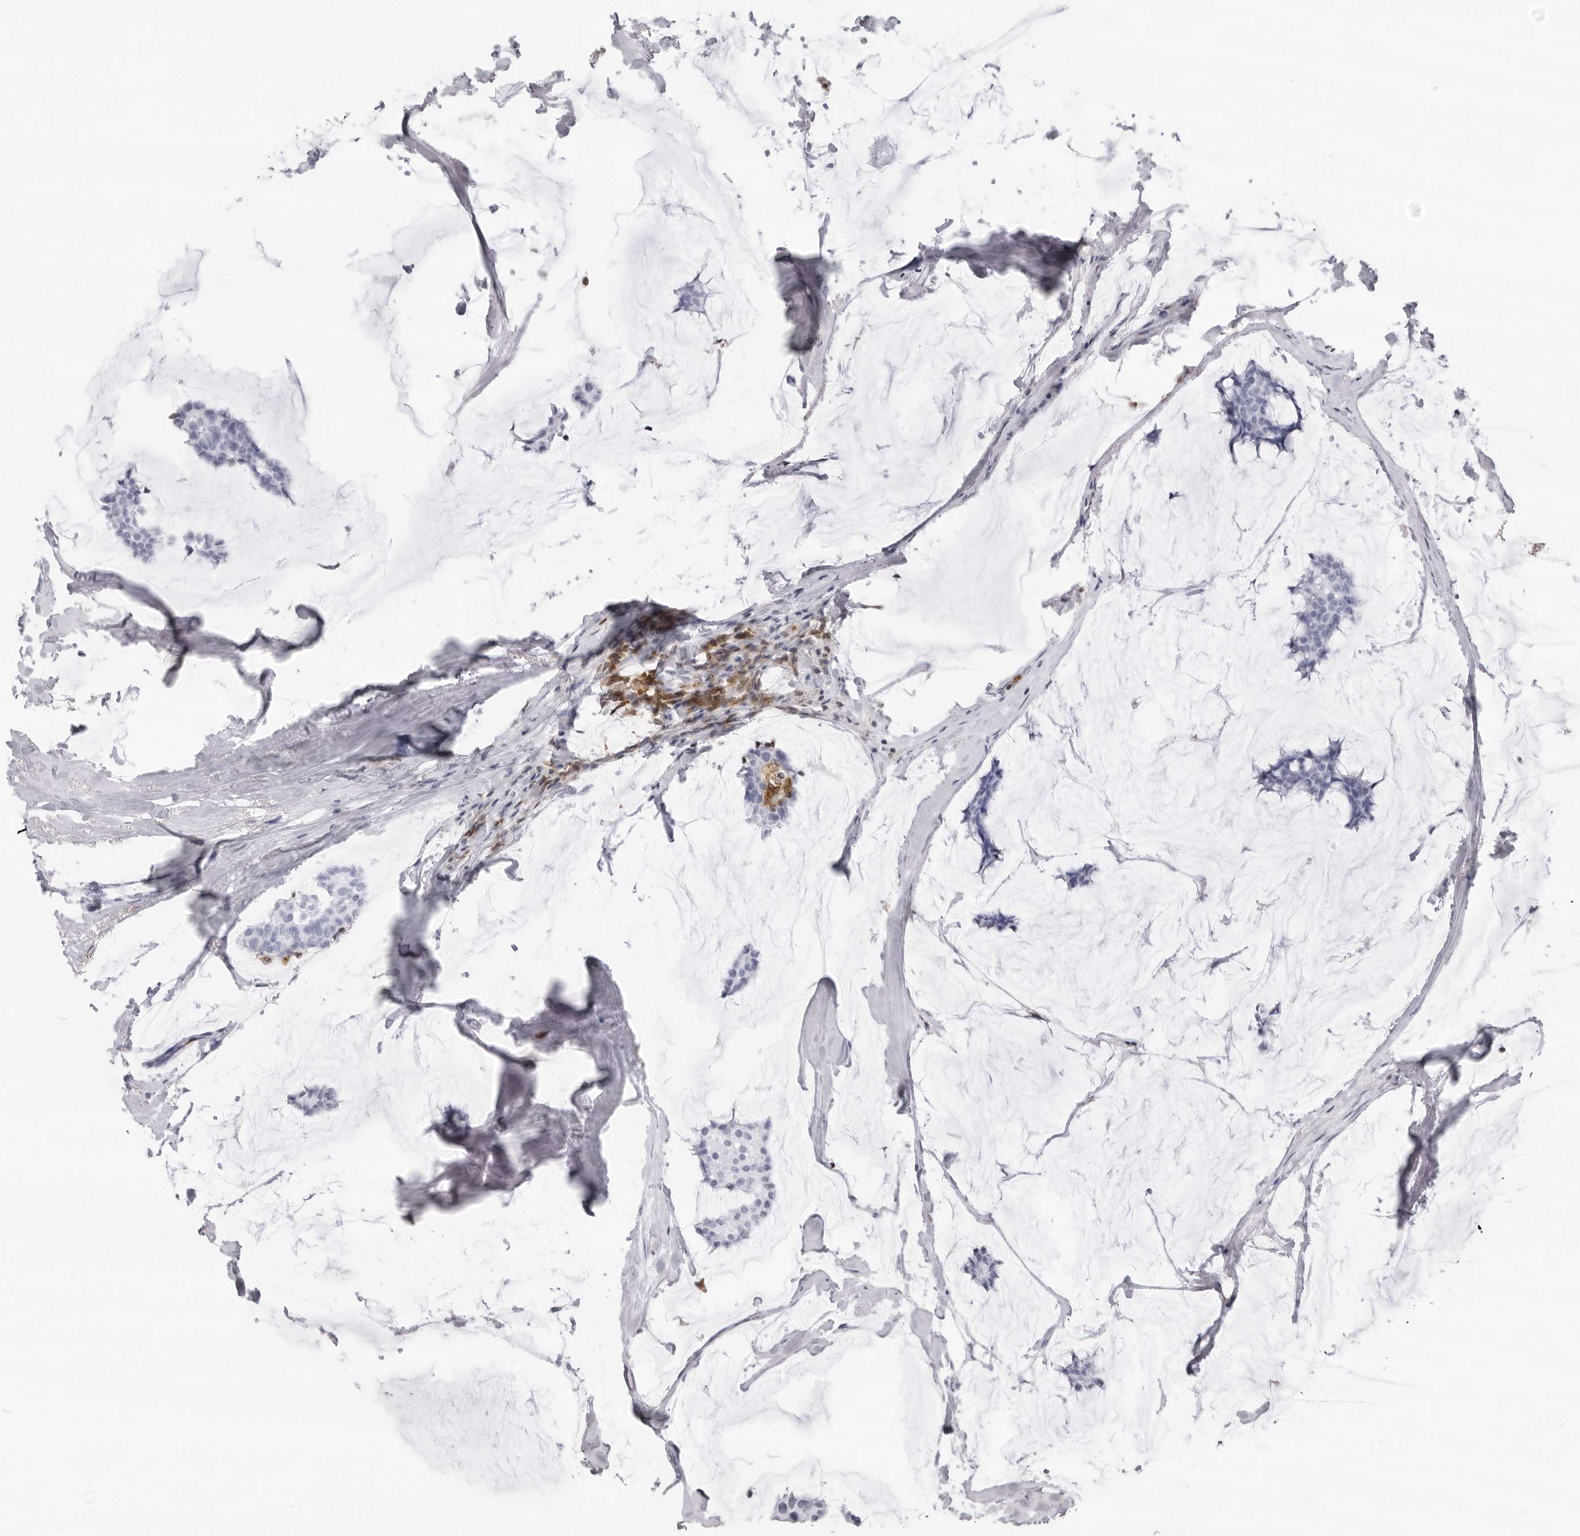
{"staining": {"intensity": "negative", "quantity": "none", "location": "none"}, "tissue": "breast cancer", "cell_type": "Tumor cells", "image_type": "cancer", "snomed": [{"axis": "morphology", "description": "Duct carcinoma"}, {"axis": "topography", "description": "Breast"}], "caption": "Immunohistochemistry micrograph of neoplastic tissue: breast cancer (invasive ductal carcinoma) stained with DAB reveals no significant protein positivity in tumor cells.", "gene": "FMNL1", "patient": {"sex": "female", "age": 93}}